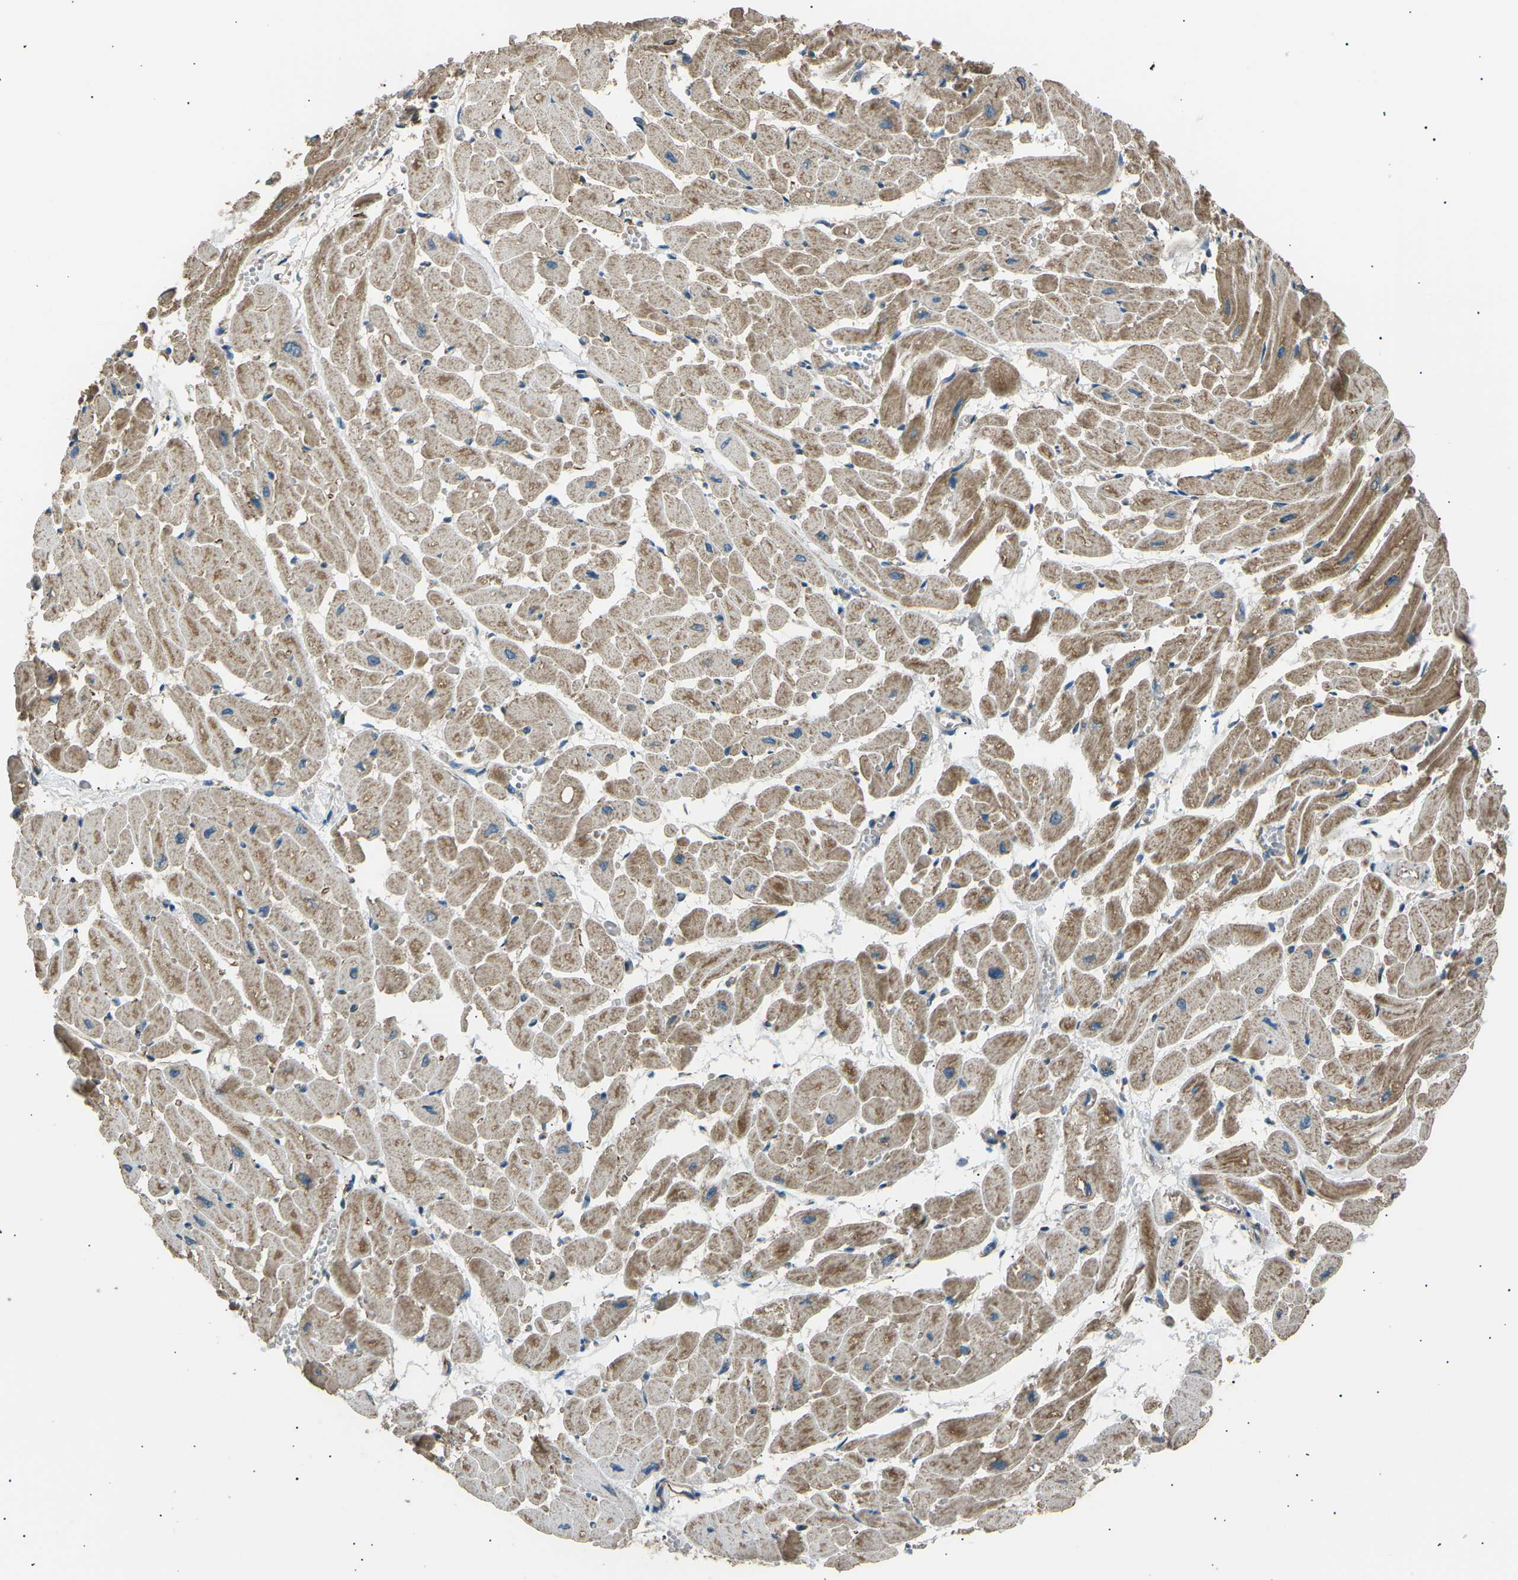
{"staining": {"intensity": "moderate", "quantity": ">75%", "location": "cytoplasmic/membranous"}, "tissue": "heart muscle", "cell_type": "Cardiomyocytes", "image_type": "normal", "snomed": [{"axis": "morphology", "description": "Normal tissue, NOS"}, {"axis": "topography", "description": "Heart"}], "caption": "Benign heart muscle demonstrates moderate cytoplasmic/membranous expression in about >75% of cardiomyocytes, visualized by immunohistochemistry. Nuclei are stained in blue.", "gene": "SLK", "patient": {"sex": "male", "age": 45}}